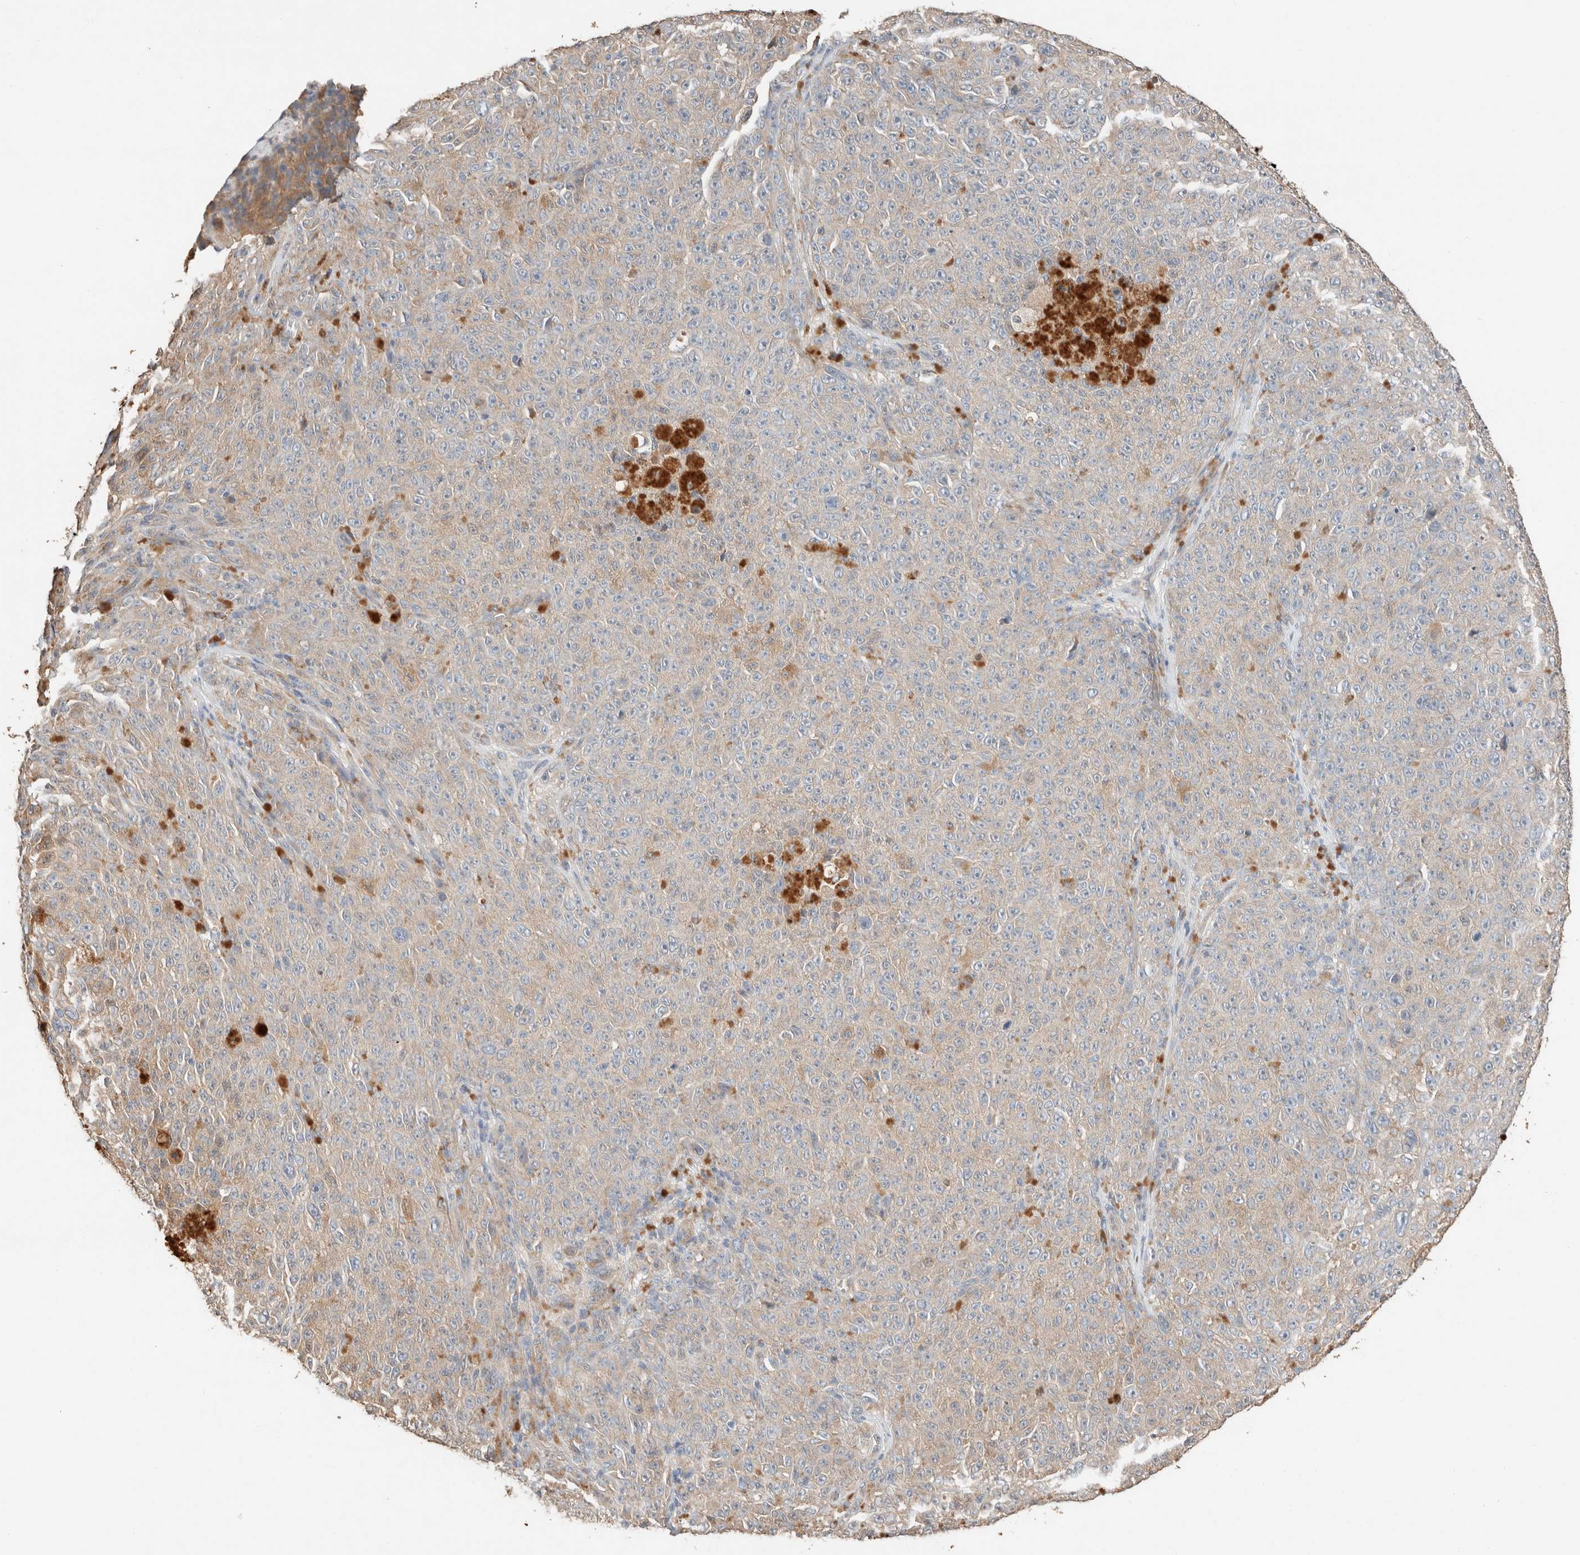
{"staining": {"intensity": "weak", "quantity": ">75%", "location": "cytoplasmic/membranous"}, "tissue": "melanoma", "cell_type": "Tumor cells", "image_type": "cancer", "snomed": [{"axis": "morphology", "description": "Malignant melanoma, NOS"}, {"axis": "topography", "description": "Skin"}], "caption": "This is an image of IHC staining of melanoma, which shows weak expression in the cytoplasmic/membranous of tumor cells.", "gene": "TUBD1", "patient": {"sex": "female", "age": 82}}